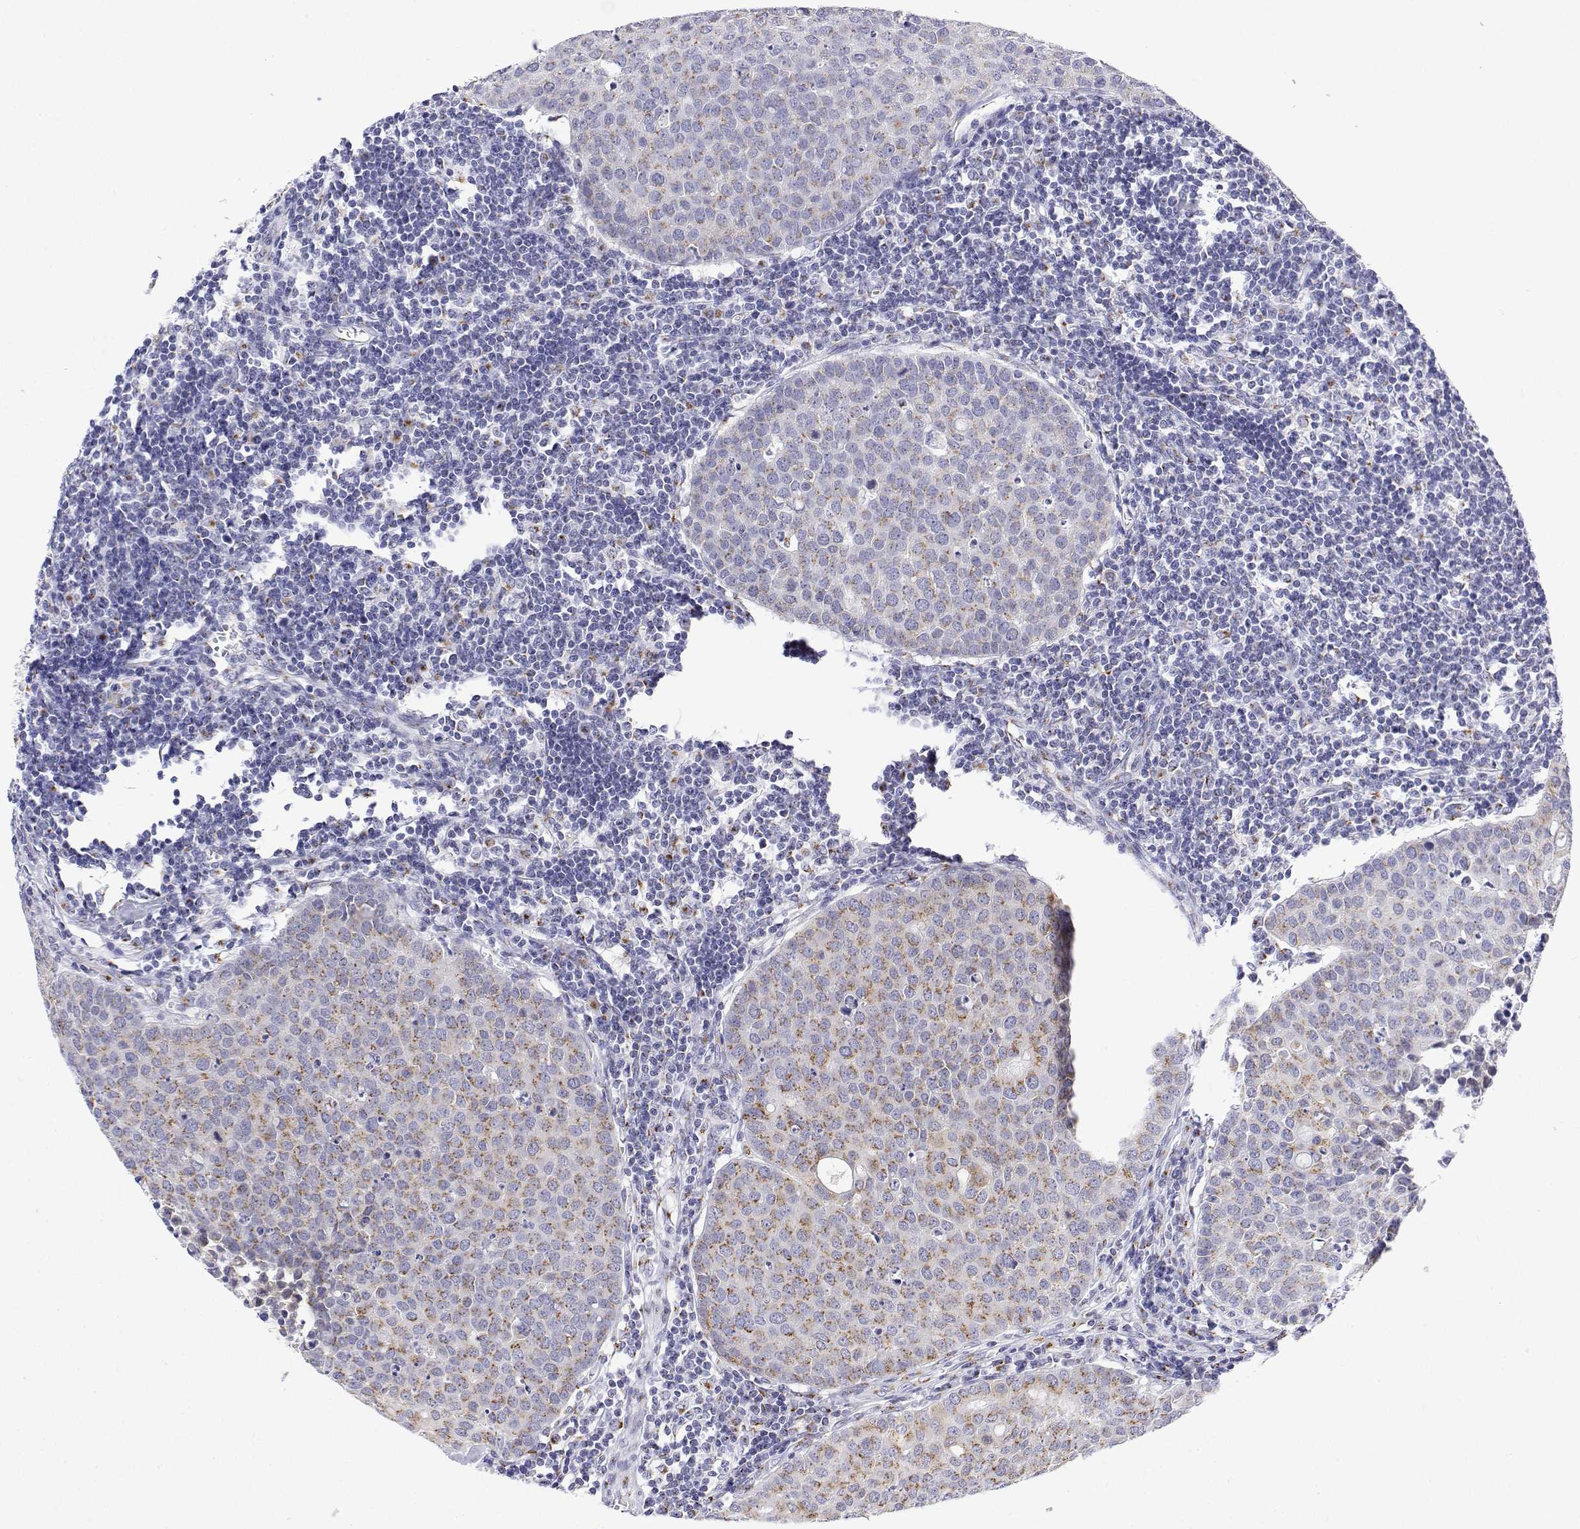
{"staining": {"intensity": "moderate", "quantity": "25%-75%", "location": "cytoplasmic/membranous"}, "tissue": "carcinoid", "cell_type": "Tumor cells", "image_type": "cancer", "snomed": [{"axis": "morphology", "description": "Carcinoid, malignant, NOS"}, {"axis": "topography", "description": "Colon"}], "caption": "Carcinoid stained with DAB immunohistochemistry reveals medium levels of moderate cytoplasmic/membranous staining in approximately 25%-75% of tumor cells. (DAB IHC, brown staining for protein, blue staining for nuclei).", "gene": "YIPF3", "patient": {"sex": "male", "age": 81}}